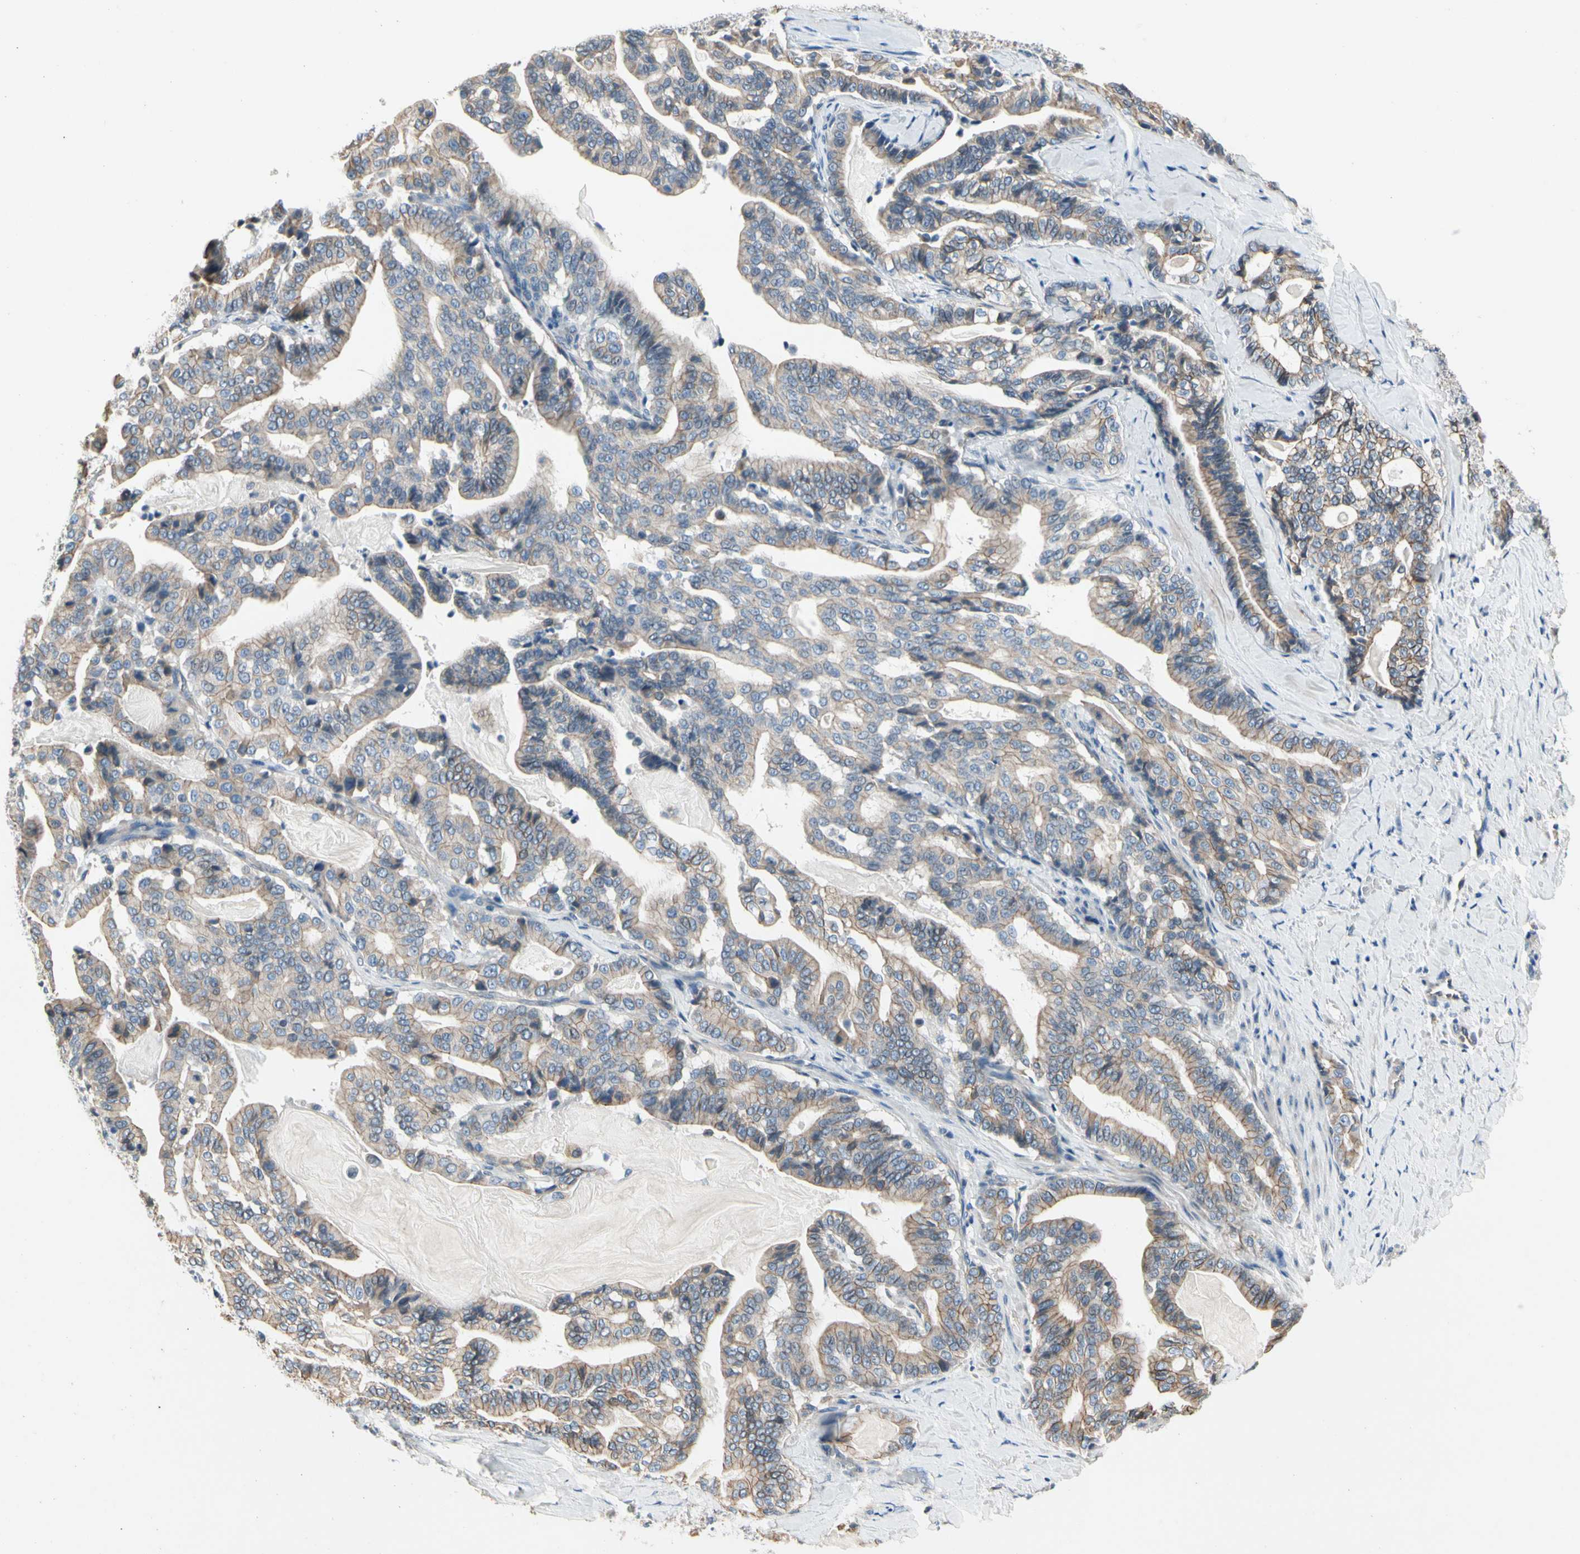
{"staining": {"intensity": "weak", "quantity": "<25%", "location": "cytoplasmic/membranous"}, "tissue": "pancreatic cancer", "cell_type": "Tumor cells", "image_type": "cancer", "snomed": [{"axis": "morphology", "description": "Adenocarcinoma, NOS"}, {"axis": "topography", "description": "Pancreas"}], "caption": "Pancreatic adenocarcinoma was stained to show a protein in brown. There is no significant staining in tumor cells.", "gene": "LGR6", "patient": {"sex": "male", "age": 63}}